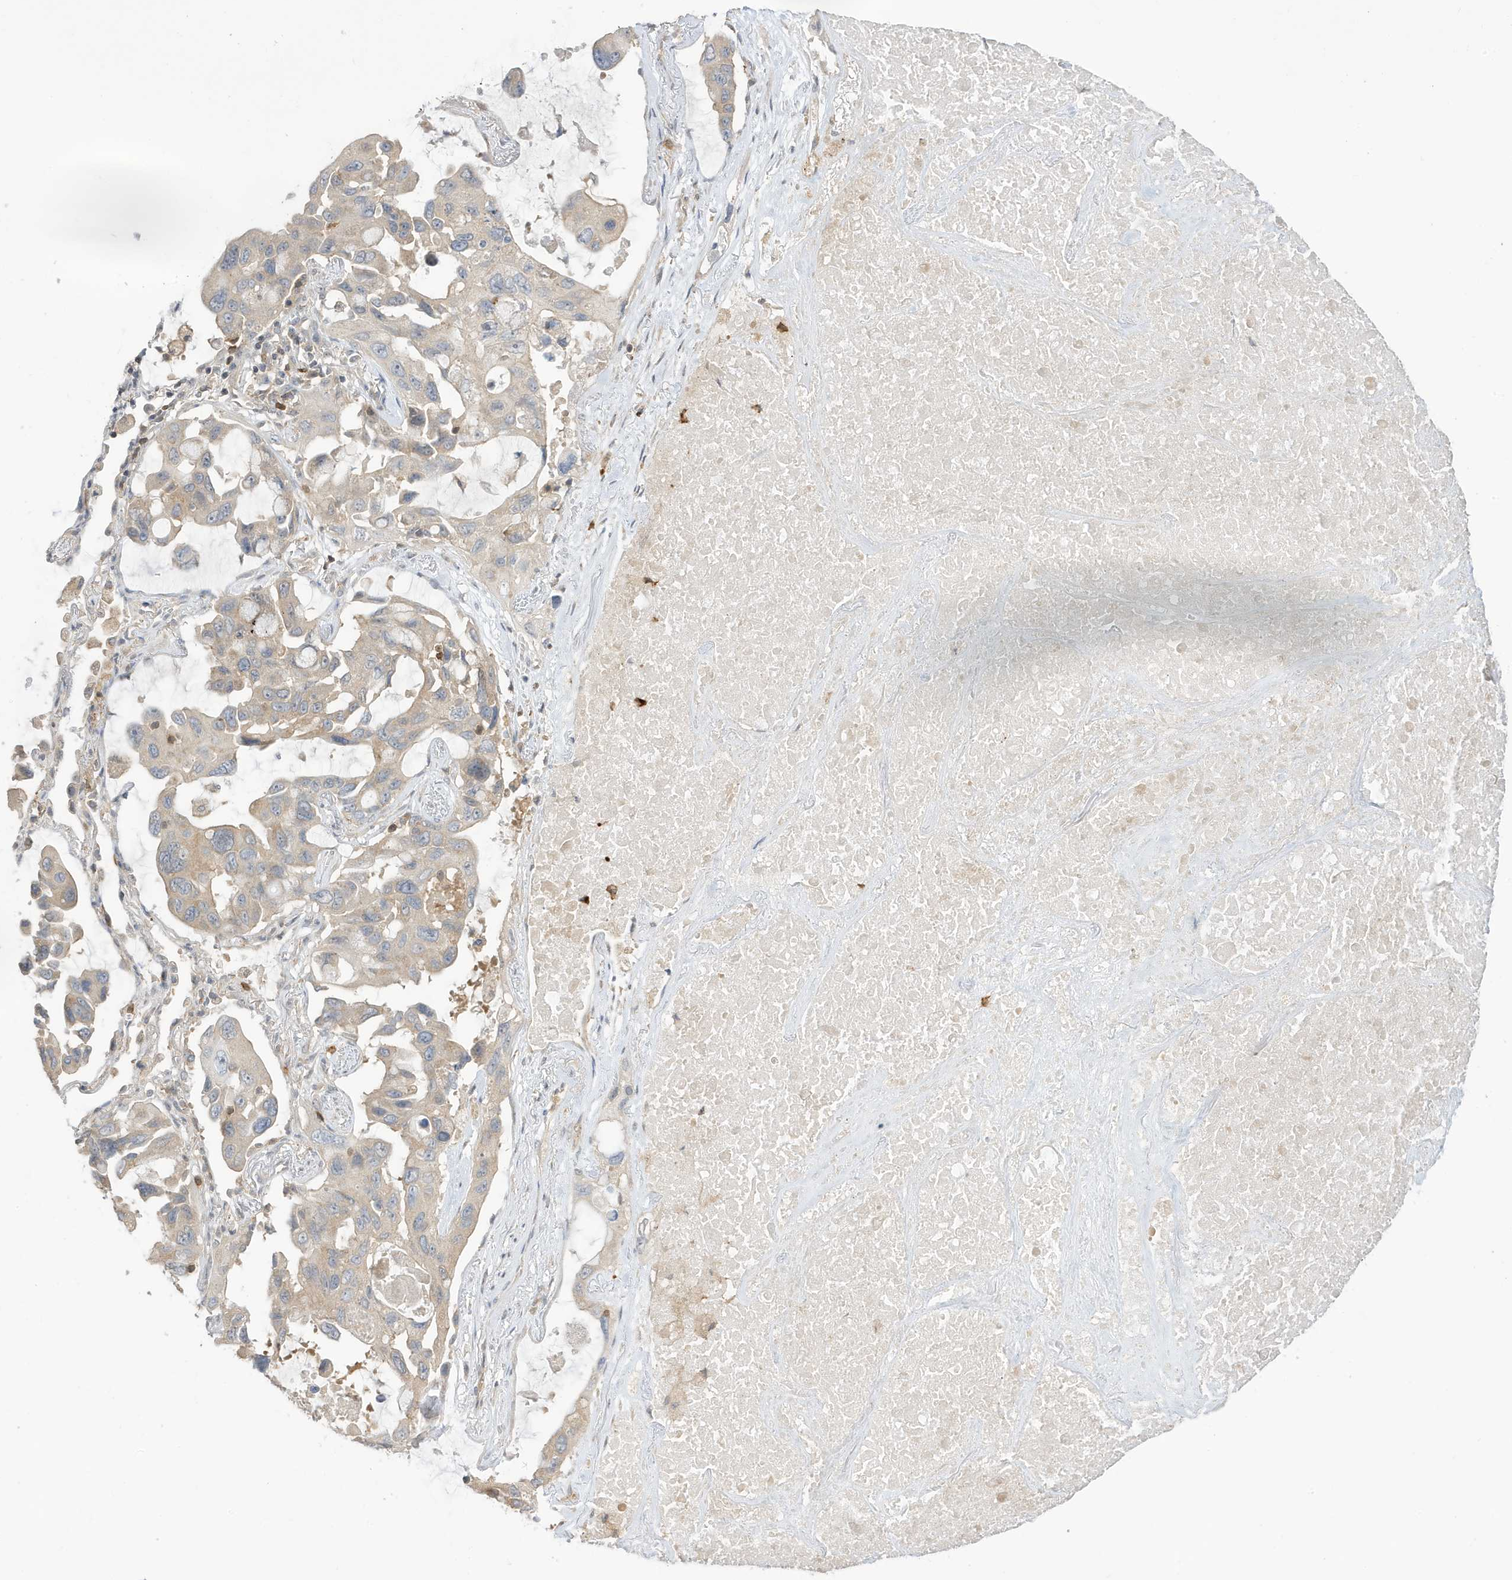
{"staining": {"intensity": "weak", "quantity": ">75%", "location": "cytoplasmic/membranous"}, "tissue": "lung cancer", "cell_type": "Tumor cells", "image_type": "cancer", "snomed": [{"axis": "morphology", "description": "Squamous cell carcinoma, NOS"}, {"axis": "topography", "description": "Lung"}], "caption": "IHC of squamous cell carcinoma (lung) reveals low levels of weak cytoplasmic/membranous staining in about >75% of tumor cells. The staining was performed using DAB (3,3'-diaminobenzidine) to visualize the protein expression in brown, while the nuclei were stained in blue with hematoxylin (Magnification: 20x).", "gene": "TAB3", "patient": {"sex": "female", "age": 73}}